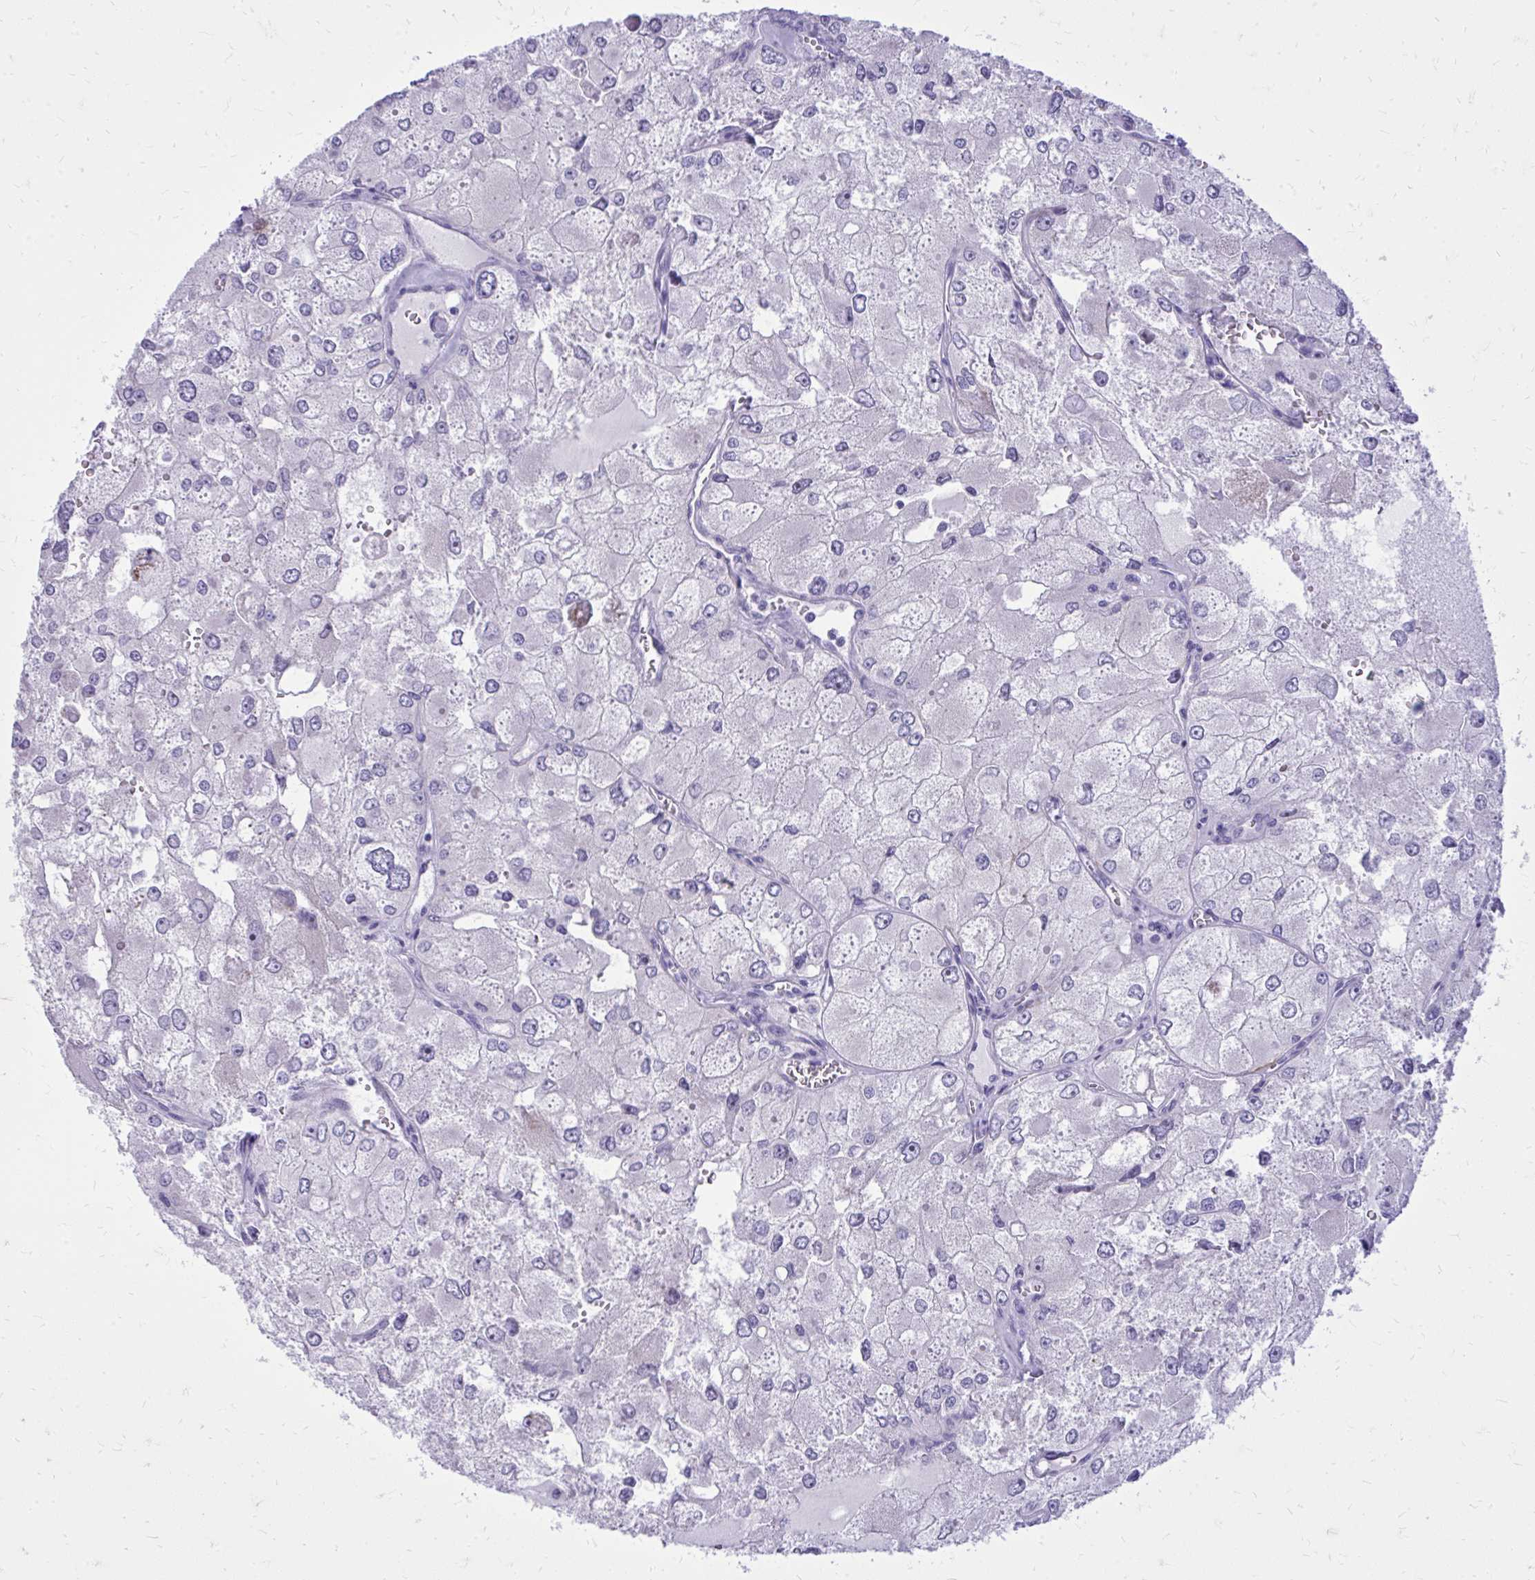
{"staining": {"intensity": "negative", "quantity": "none", "location": "none"}, "tissue": "renal cancer", "cell_type": "Tumor cells", "image_type": "cancer", "snomed": [{"axis": "morphology", "description": "Adenocarcinoma, NOS"}, {"axis": "topography", "description": "Kidney"}], "caption": "Immunohistochemistry (IHC) micrograph of human renal cancer stained for a protein (brown), which displays no positivity in tumor cells. (Brightfield microscopy of DAB immunohistochemistry at high magnification).", "gene": "BCL6B", "patient": {"sex": "female", "age": 70}}